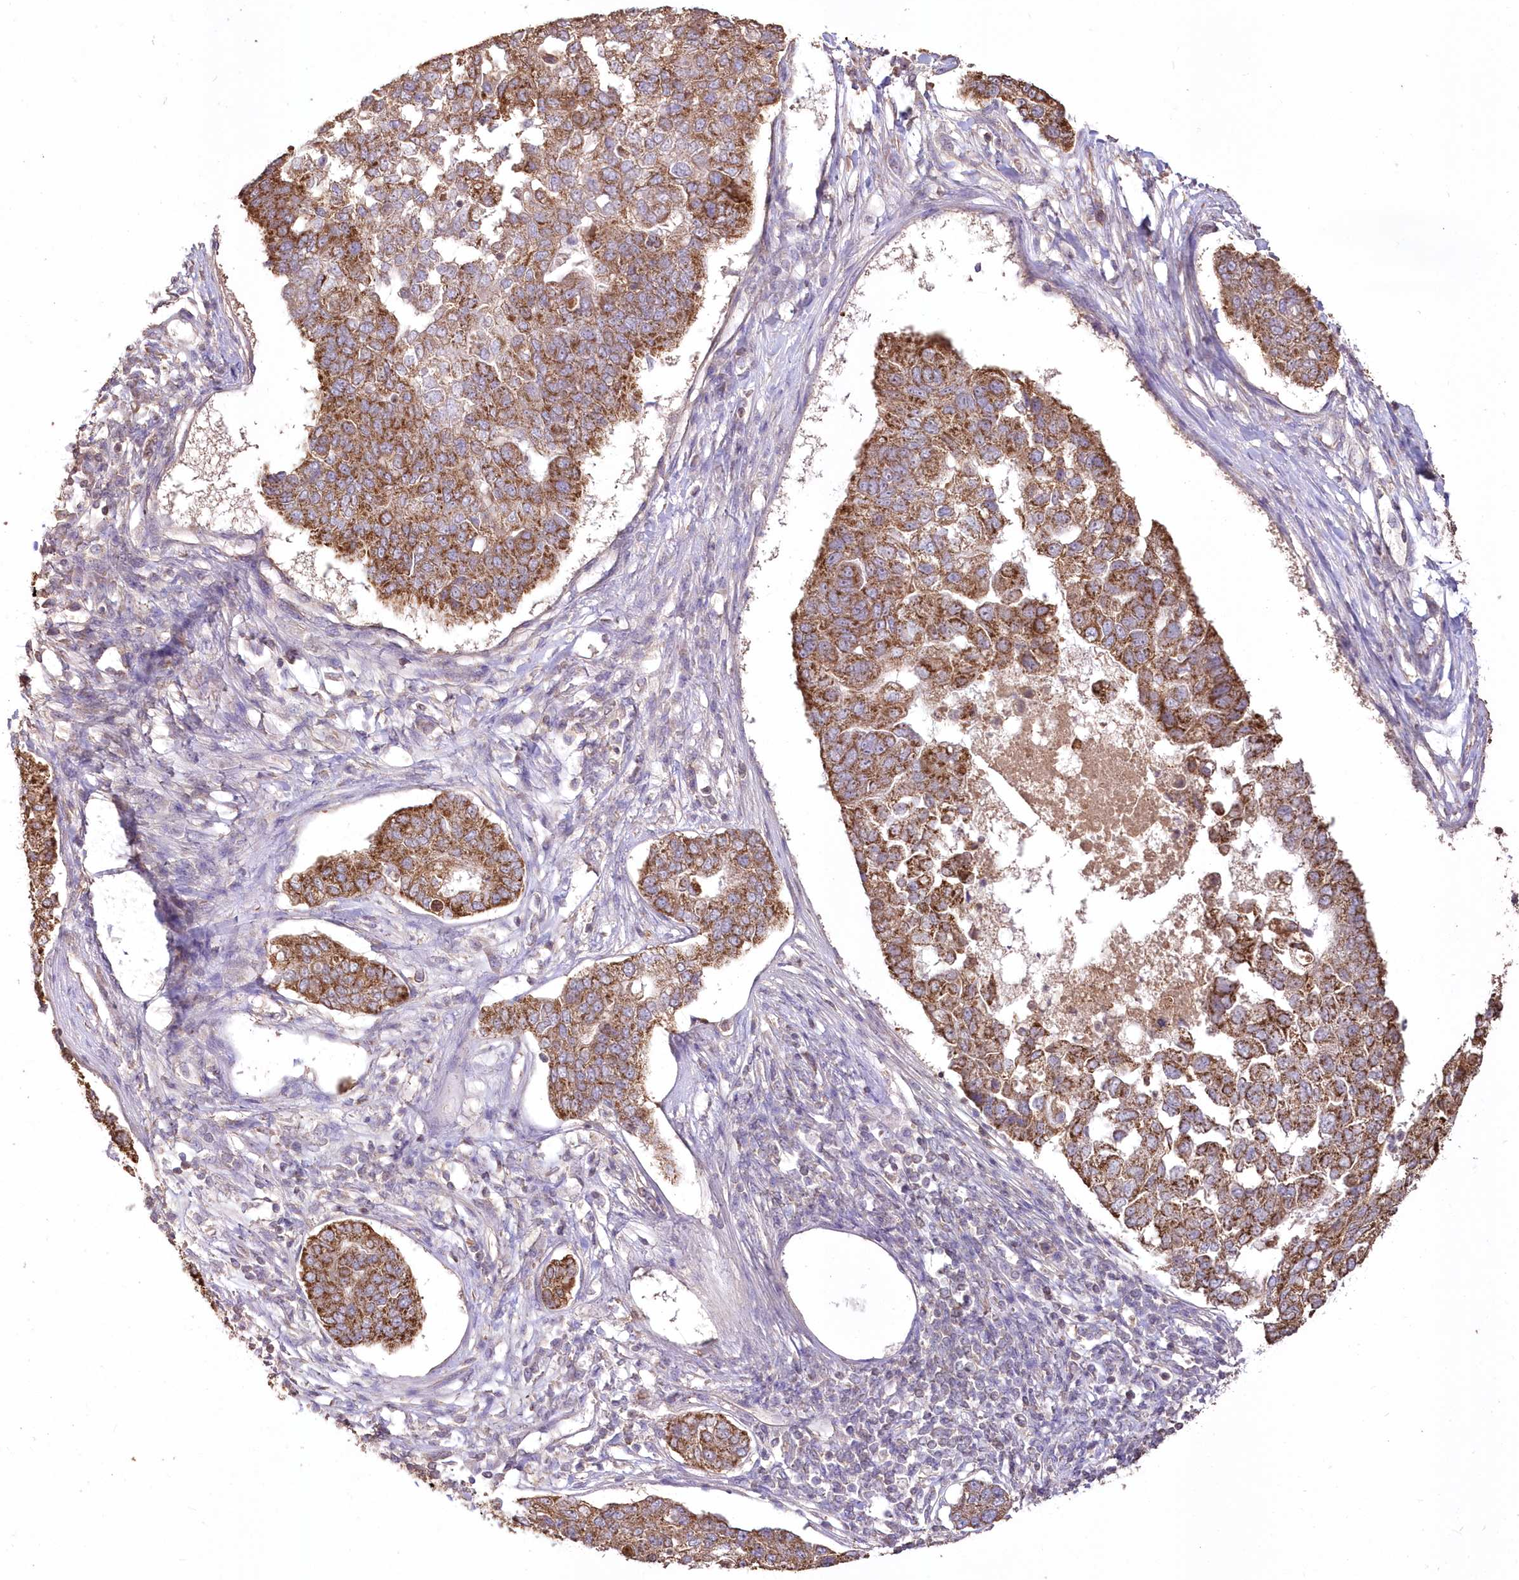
{"staining": {"intensity": "moderate", "quantity": ">75%", "location": "cytoplasmic/membranous"}, "tissue": "pancreatic cancer", "cell_type": "Tumor cells", "image_type": "cancer", "snomed": [{"axis": "morphology", "description": "Adenocarcinoma, NOS"}, {"axis": "topography", "description": "Pancreas"}], "caption": "This is an image of immunohistochemistry staining of pancreatic adenocarcinoma, which shows moderate expression in the cytoplasmic/membranous of tumor cells.", "gene": "STK17B", "patient": {"sex": "female", "age": 61}}